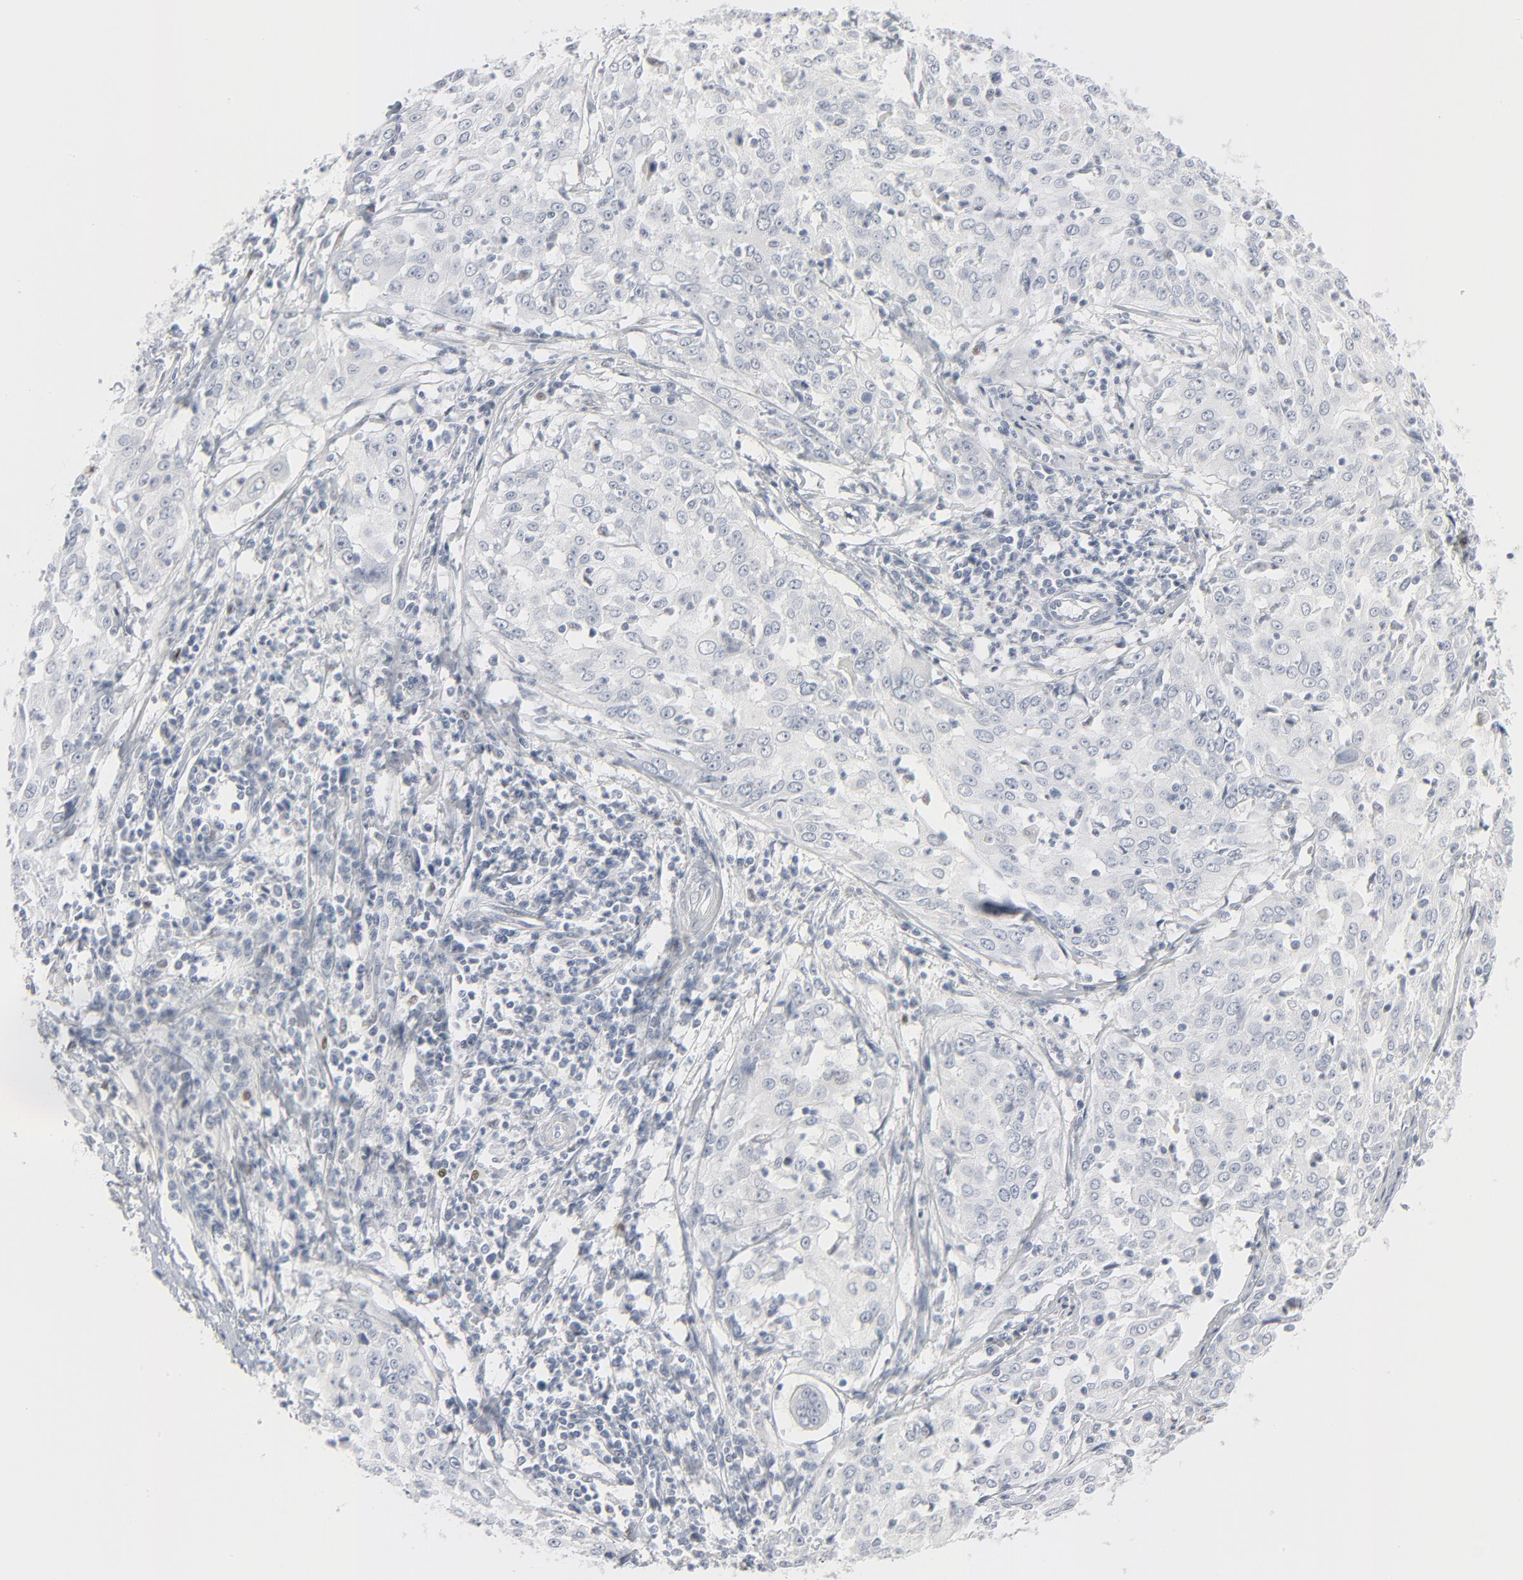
{"staining": {"intensity": "negative", "quantity": "none", "location": "none"}, "tissue": "cervical cancer", "cell_type": "Tumor cells", "image_type": "cancer", "snomed": [{"axis": "morphology", "description": "Squamous cell carcinoma, NOS"}, {"axis": "topography", "description": "Cervix"}], "caption": "Tumor cells show no significant expression in squamous cell carcinoma (cervical).", "gene": "MITF", "patient": {"sex": "female", "age": 54}}